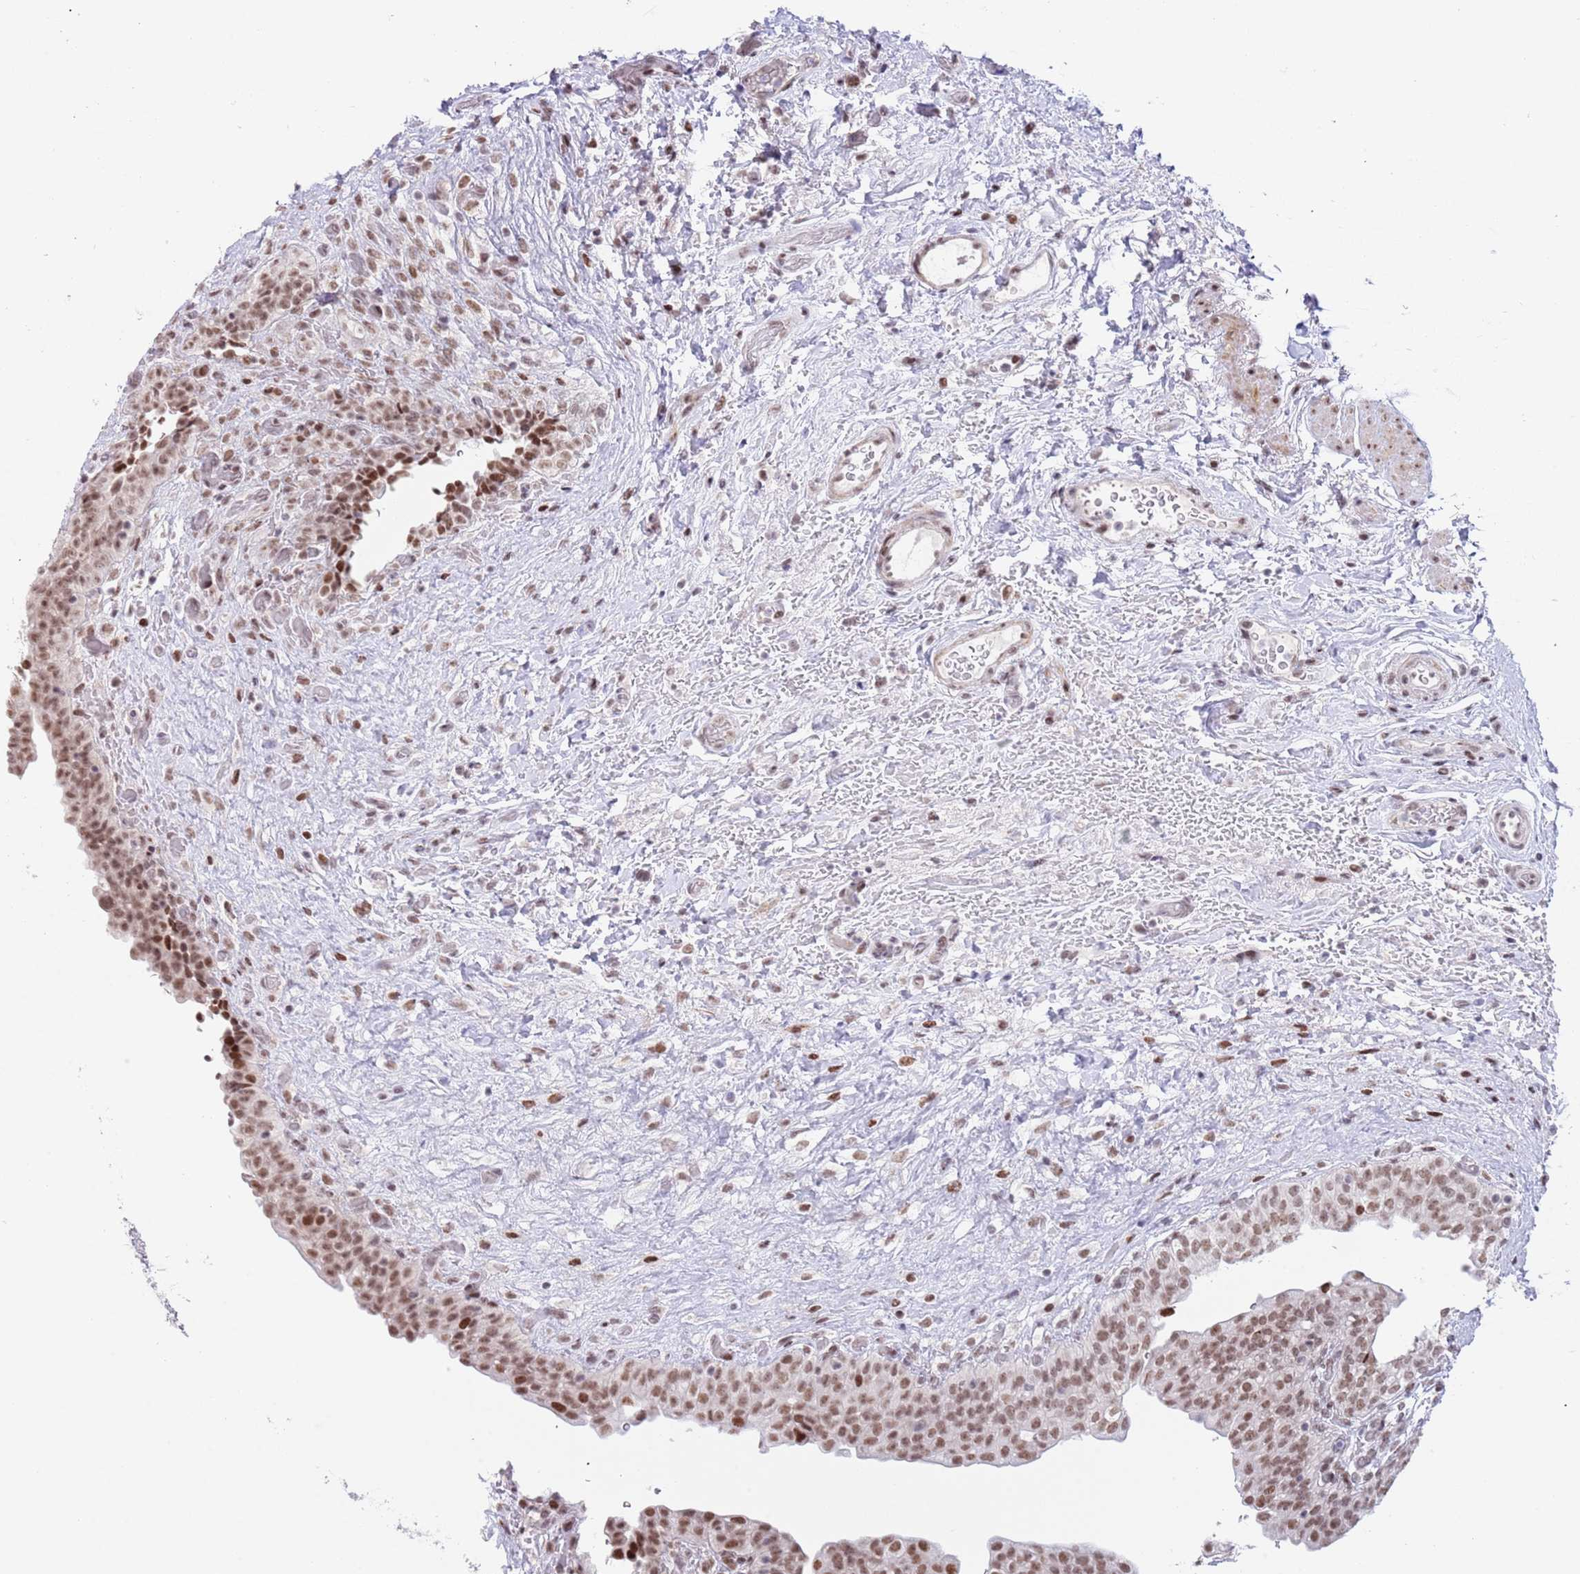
{"staining": {"intensity": "moderate", "quantity": ">75%", "location": "nuclear"}, "tissue": "urinary bladder", "cell_type": "Urothelial cells", "image_type": "normal", "snomed": [{"axis": "morphology", "description": "Normal tissue, NOS"}, {"axis": "topography", "description": "Urinary bladder"}], "caption": "This is an image of IHC staining of normal urinary bladder, which shows moderate expression in the nuclear of urothelial cells.", "gene": "ZNF382", "patient": {"sex": "male", "age": 69}}